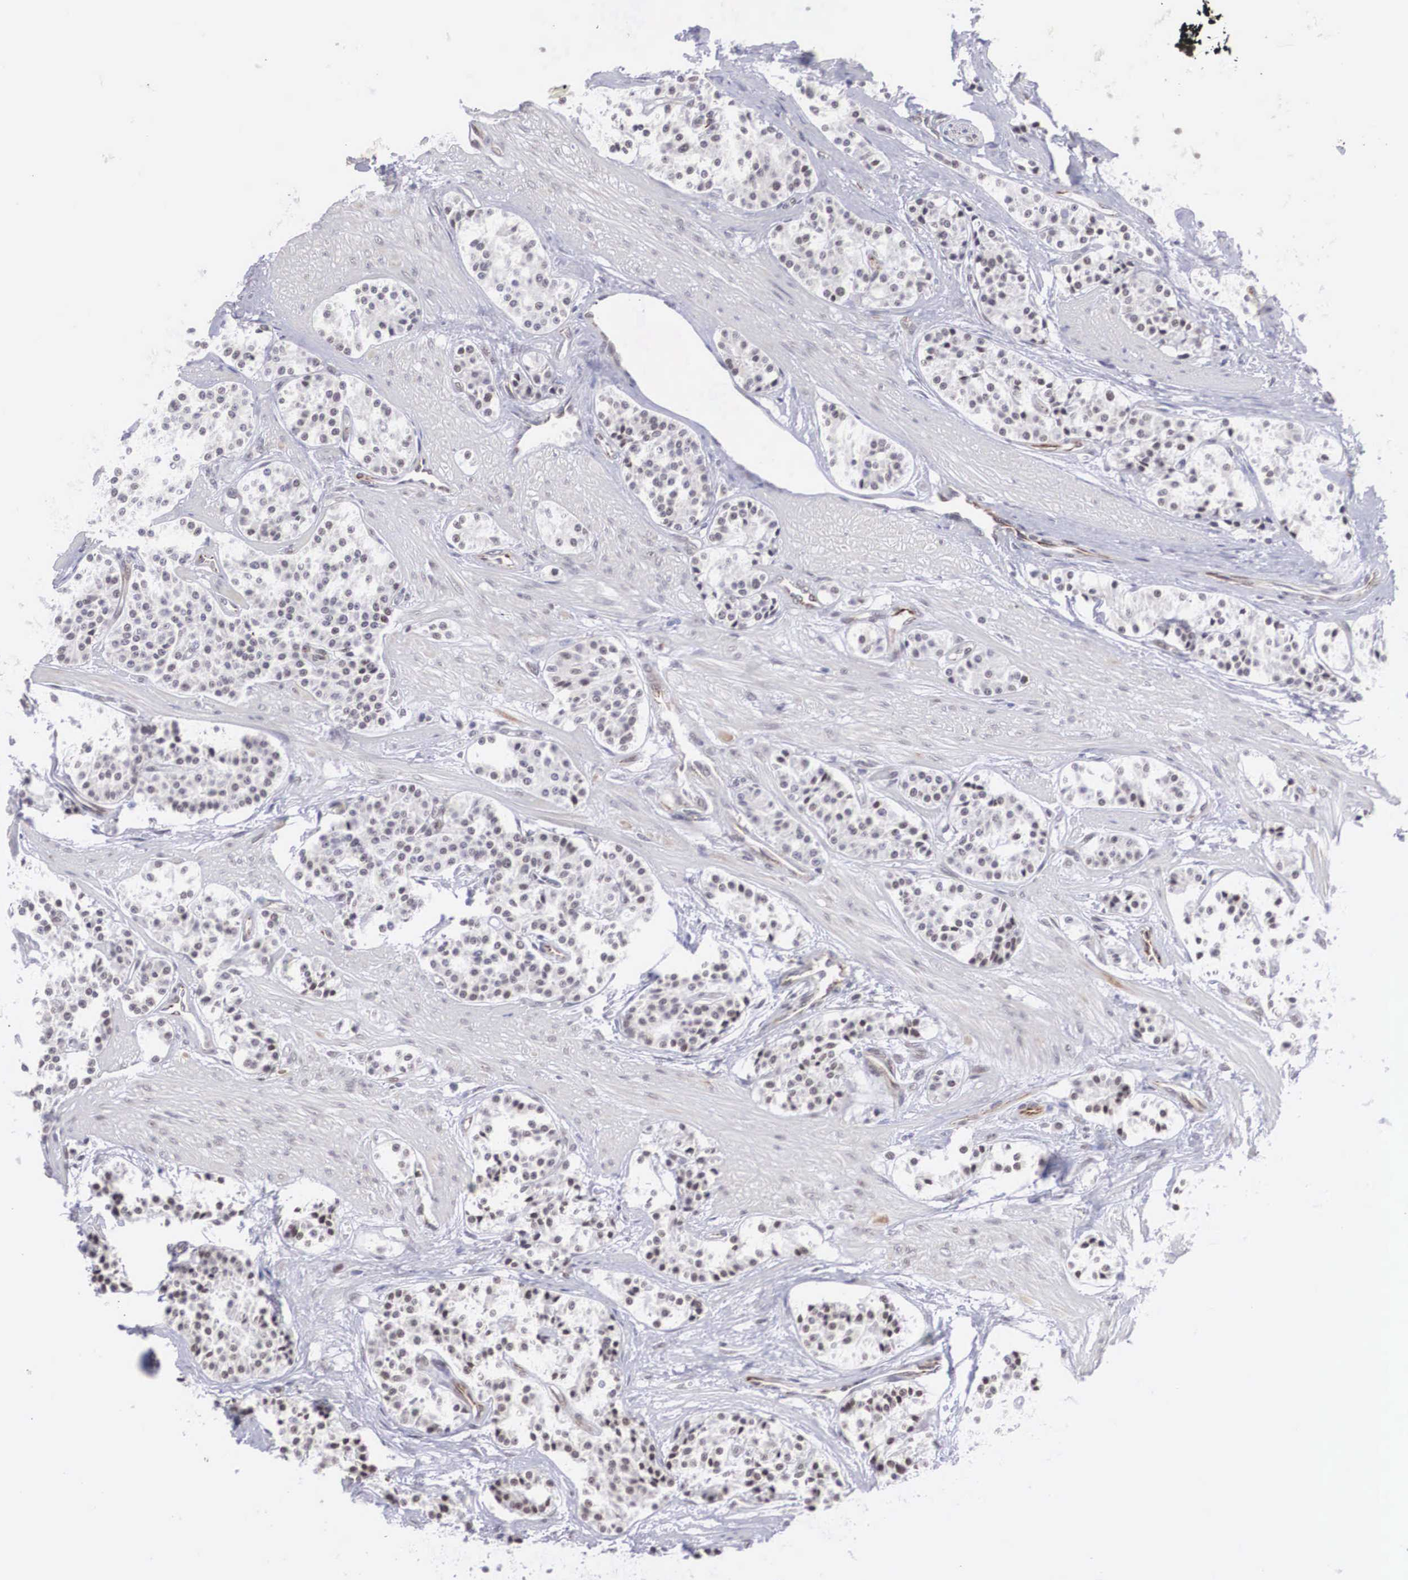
{"staining": {"intensity": "weak", "quantity": "<25%", "location": "nuclear"}, "tissue": "carcinoid", "cell_type": "Tumor cells", "image_type": "cancer", "snomed": [{"axis": "morphology", "description": "Carcinoid, malignant, NOS"}, {"axis": "topography", "description": "Stomach"}], "caption": "DAB immunohistochemical staining of malignant carcinoid displays no significant expression in tumor cells. (DAB immunohistochemistry with hematoxylin counter stain).", "gene": "MORC2", "patient": {"sex": "female", "age": 76}}